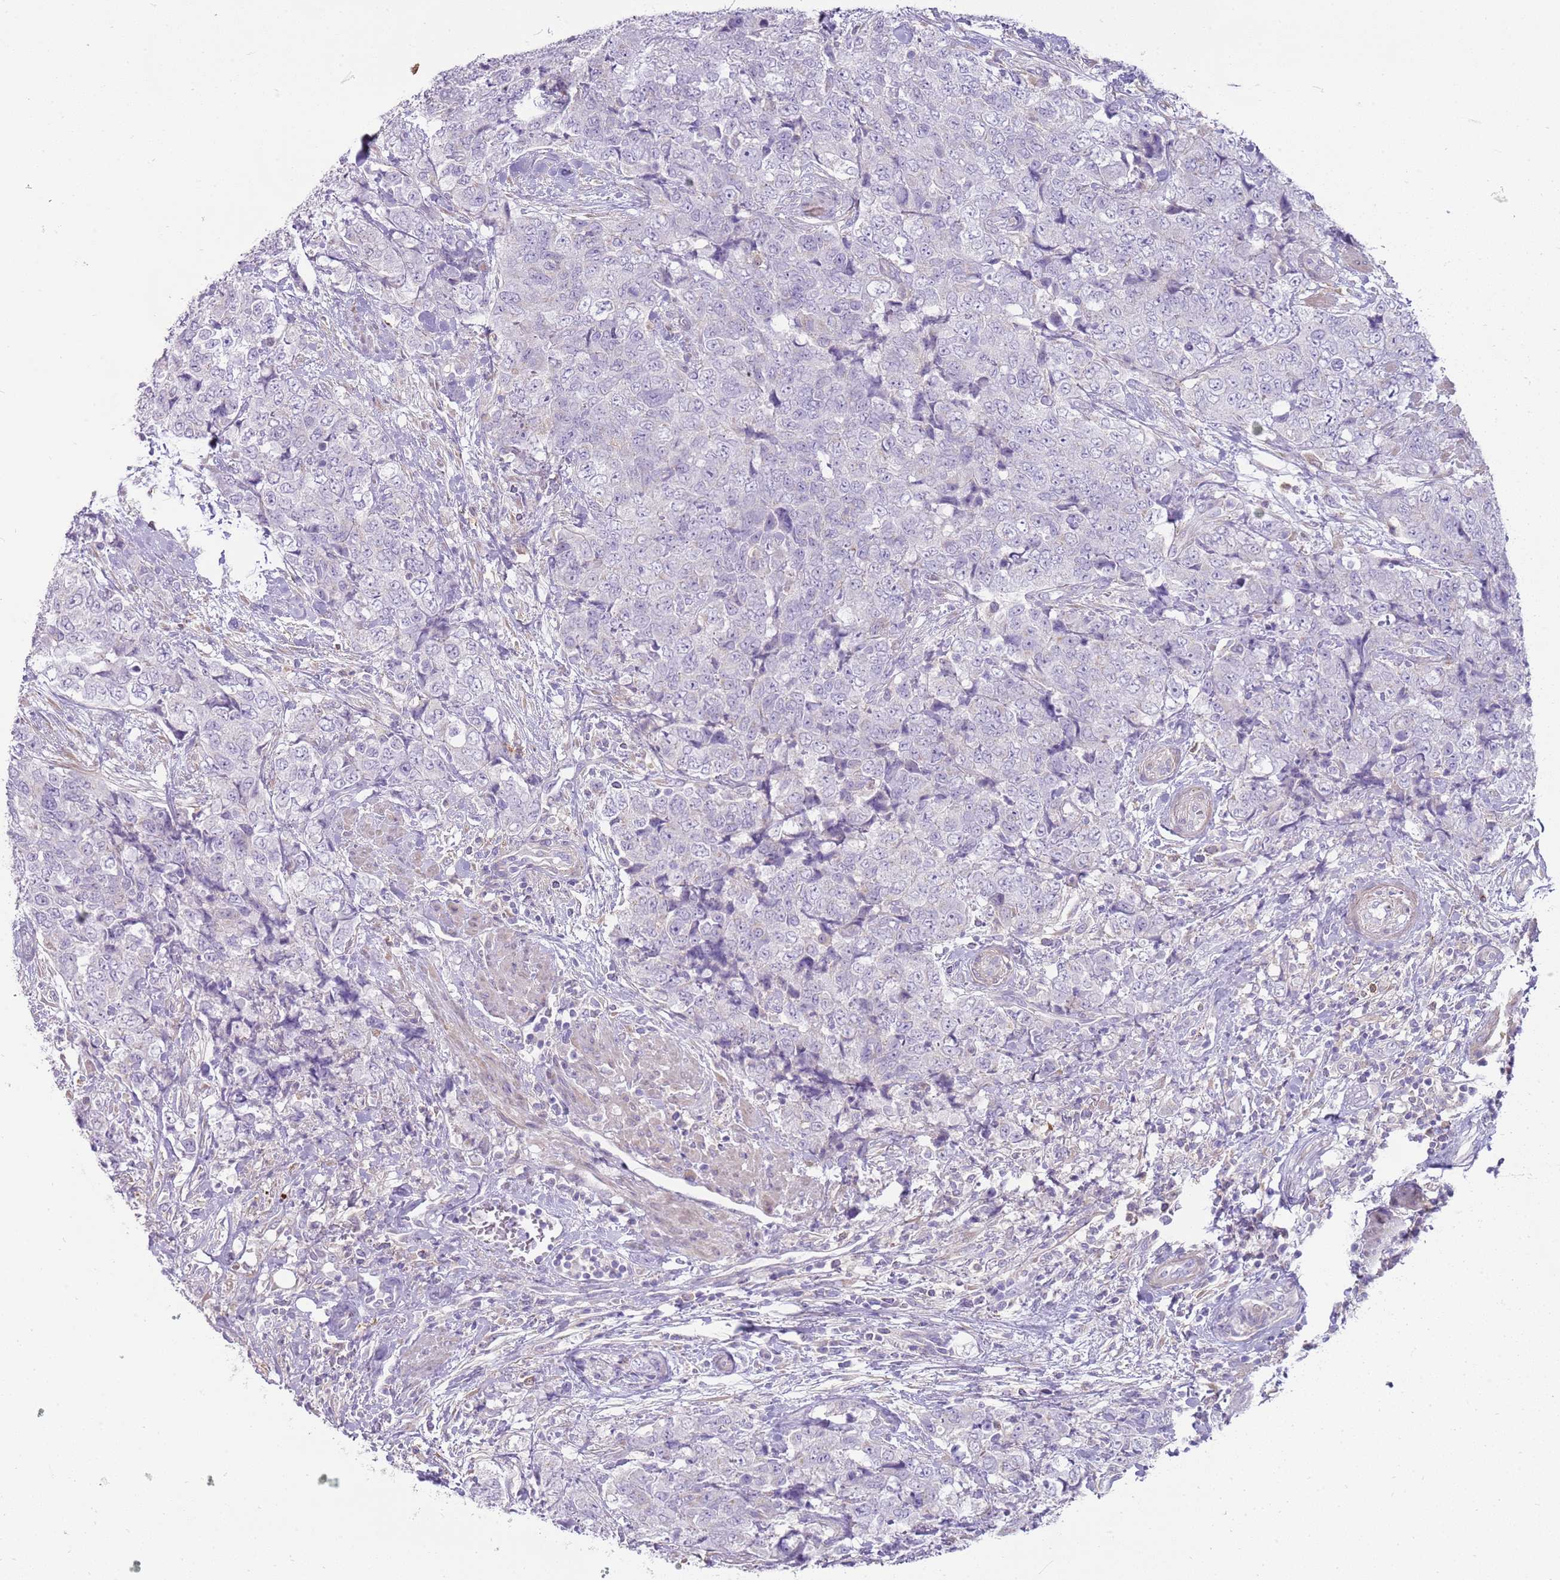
{"staining": {"intensity": "negative", "quantity": "none", "location": "none"}, "tissue": "urothelial cancer", "cell_type": "Tumor cells", "image_type": "cancer", "snomed": [{"axis": "morphology", "description": "Urothelial carcinoma, High grade"}, {"axis": "topography", "description": "Urinary bladder"}], "caption": "Immunohistochemical staining of human urothelial cancer shows no significant staining in tumor cells. (DAB (3,3'-diaminobenzidine) IHC with hematoxylin counter stain).", "gene": "DIPK1C", "patient": {"sex": "female", "age": 78}}